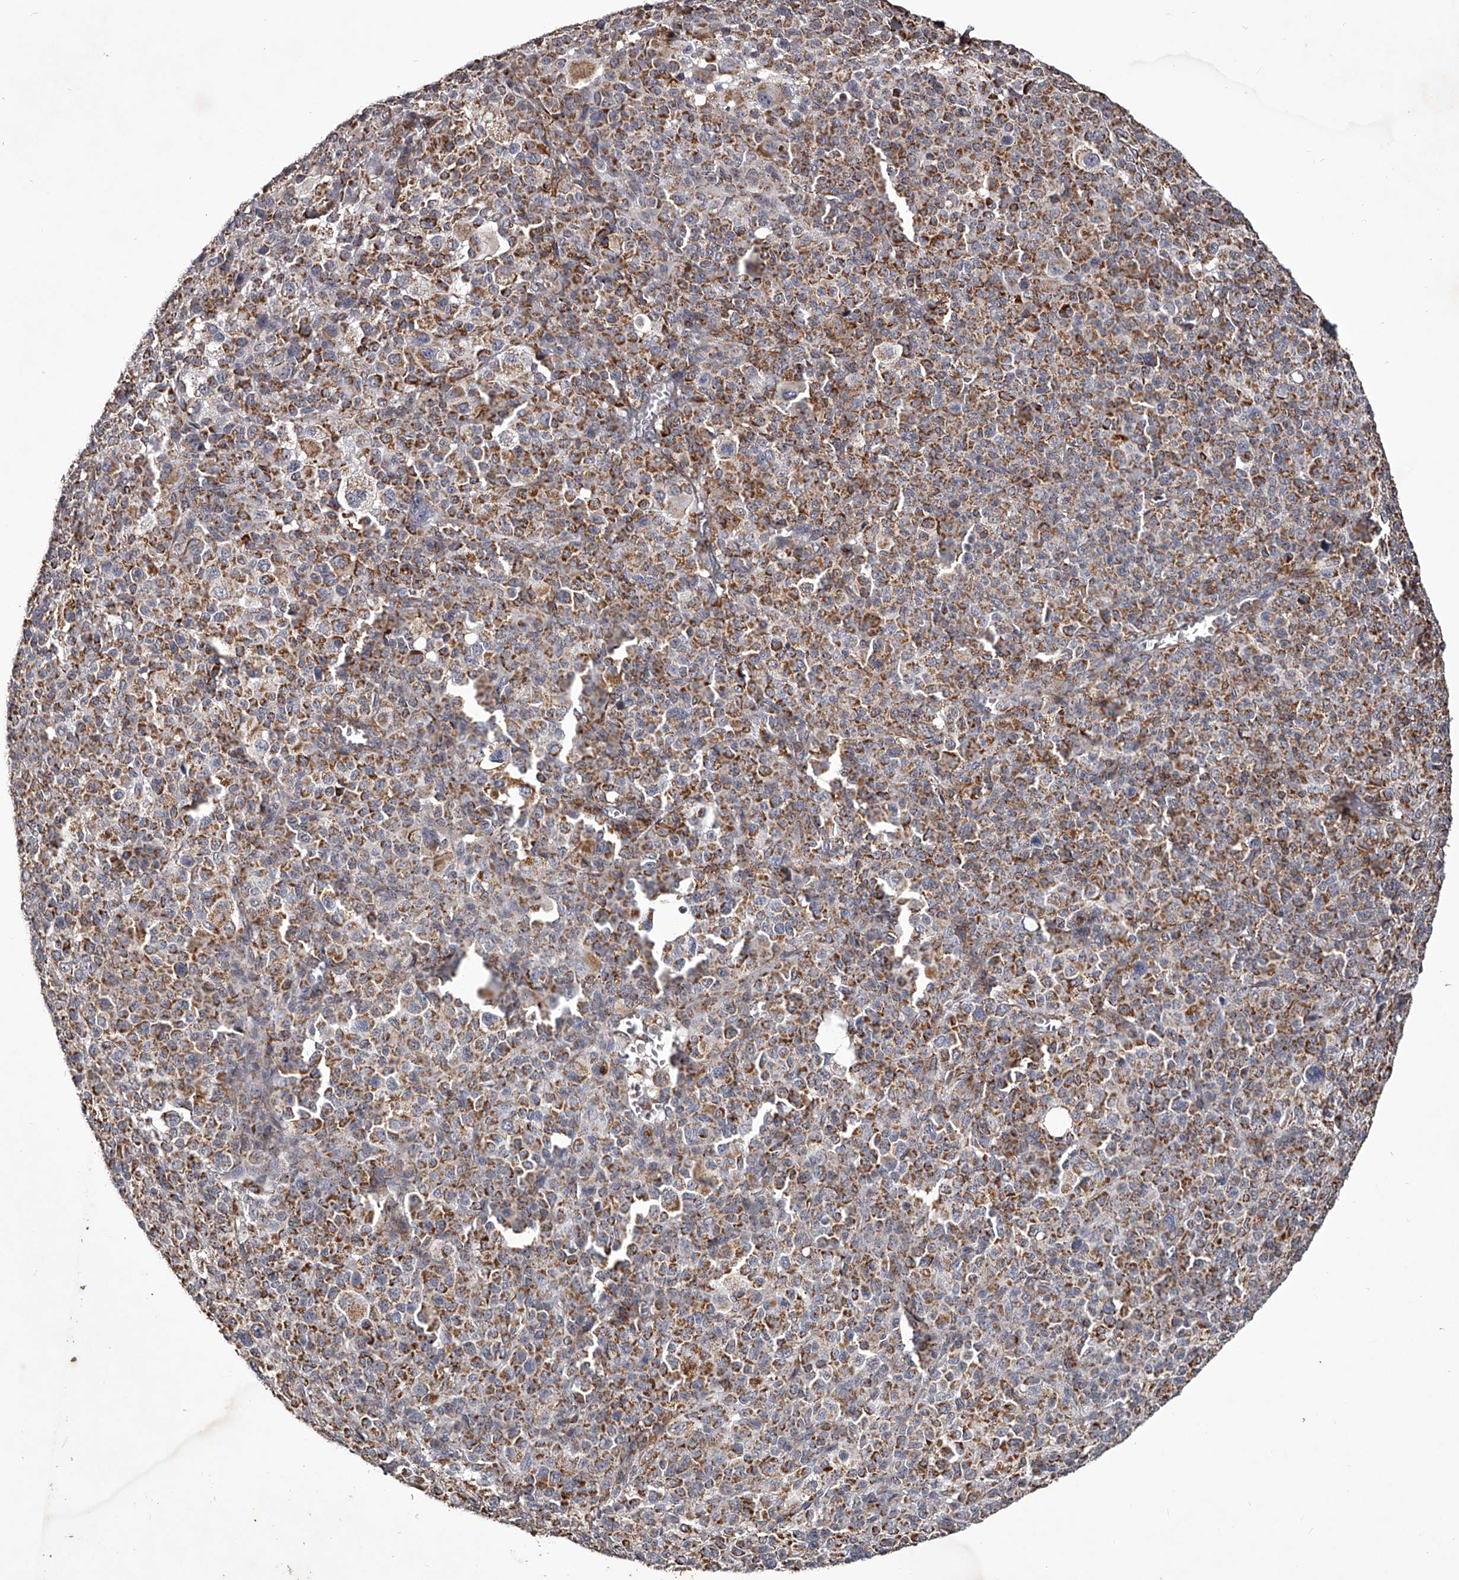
{"staining": {"intensity": "moderate", "quantity": ">75%", "location": "cytoplasmic/membranous"}, "tissue": "melanoma", "cell_type": "Tumor cells", "image_type": "cancer", "snomed": [{"axis": "morphology", "description": "Malignant melanoma, Metastatic site"}, {"axis": "topography", "description": "Skin"}], "caption": "Protein staining of malignant melanoma (metastatic site) tissue demonstrates moderate cytoplasmic/membranous staining in about >75% of tumor cells.", "gene": "RRP36", "patient": {"sex": "female", "age": 74}}